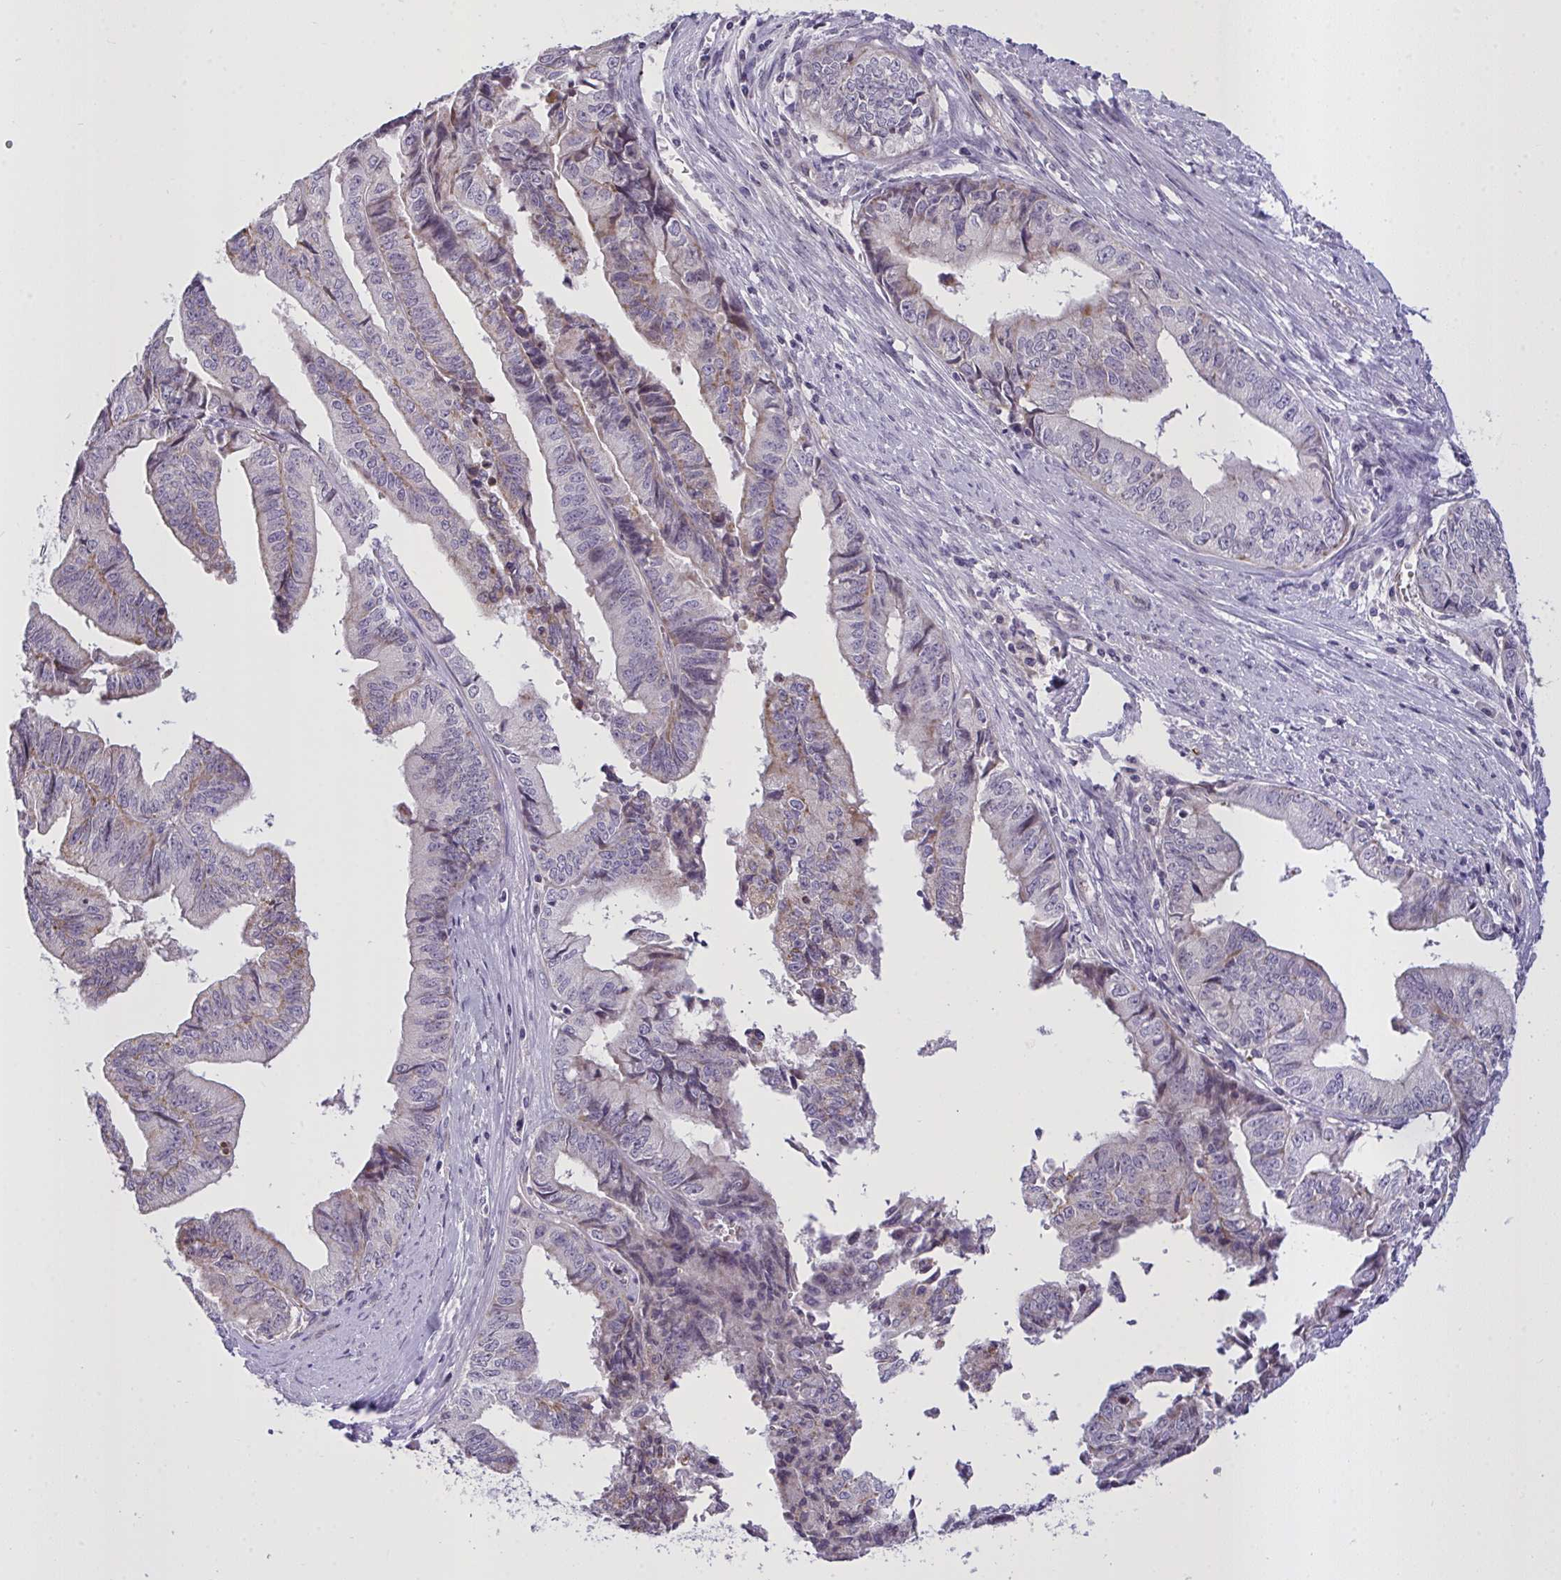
{"staining": {"intensity": "weak", "quantity": "<25%", "location": "cytoplasmic/membranous"}, "tissue": "endometrial cancer", "cell_type": "Tumor cells", "image_type": "cancer", "snomed": [{"axis": "morphology", "description": "Adenocarcinoma, NOS"}, {"axis": "topography", "description": "Endometrium"}], "caption": "This is an immunohistochemistry micrograph of adenocarcinoma (endometrial). There is no positivity in tumor cells.", "gene": "SEMA6B", "patient": {"sex": "female", "age": 65}}